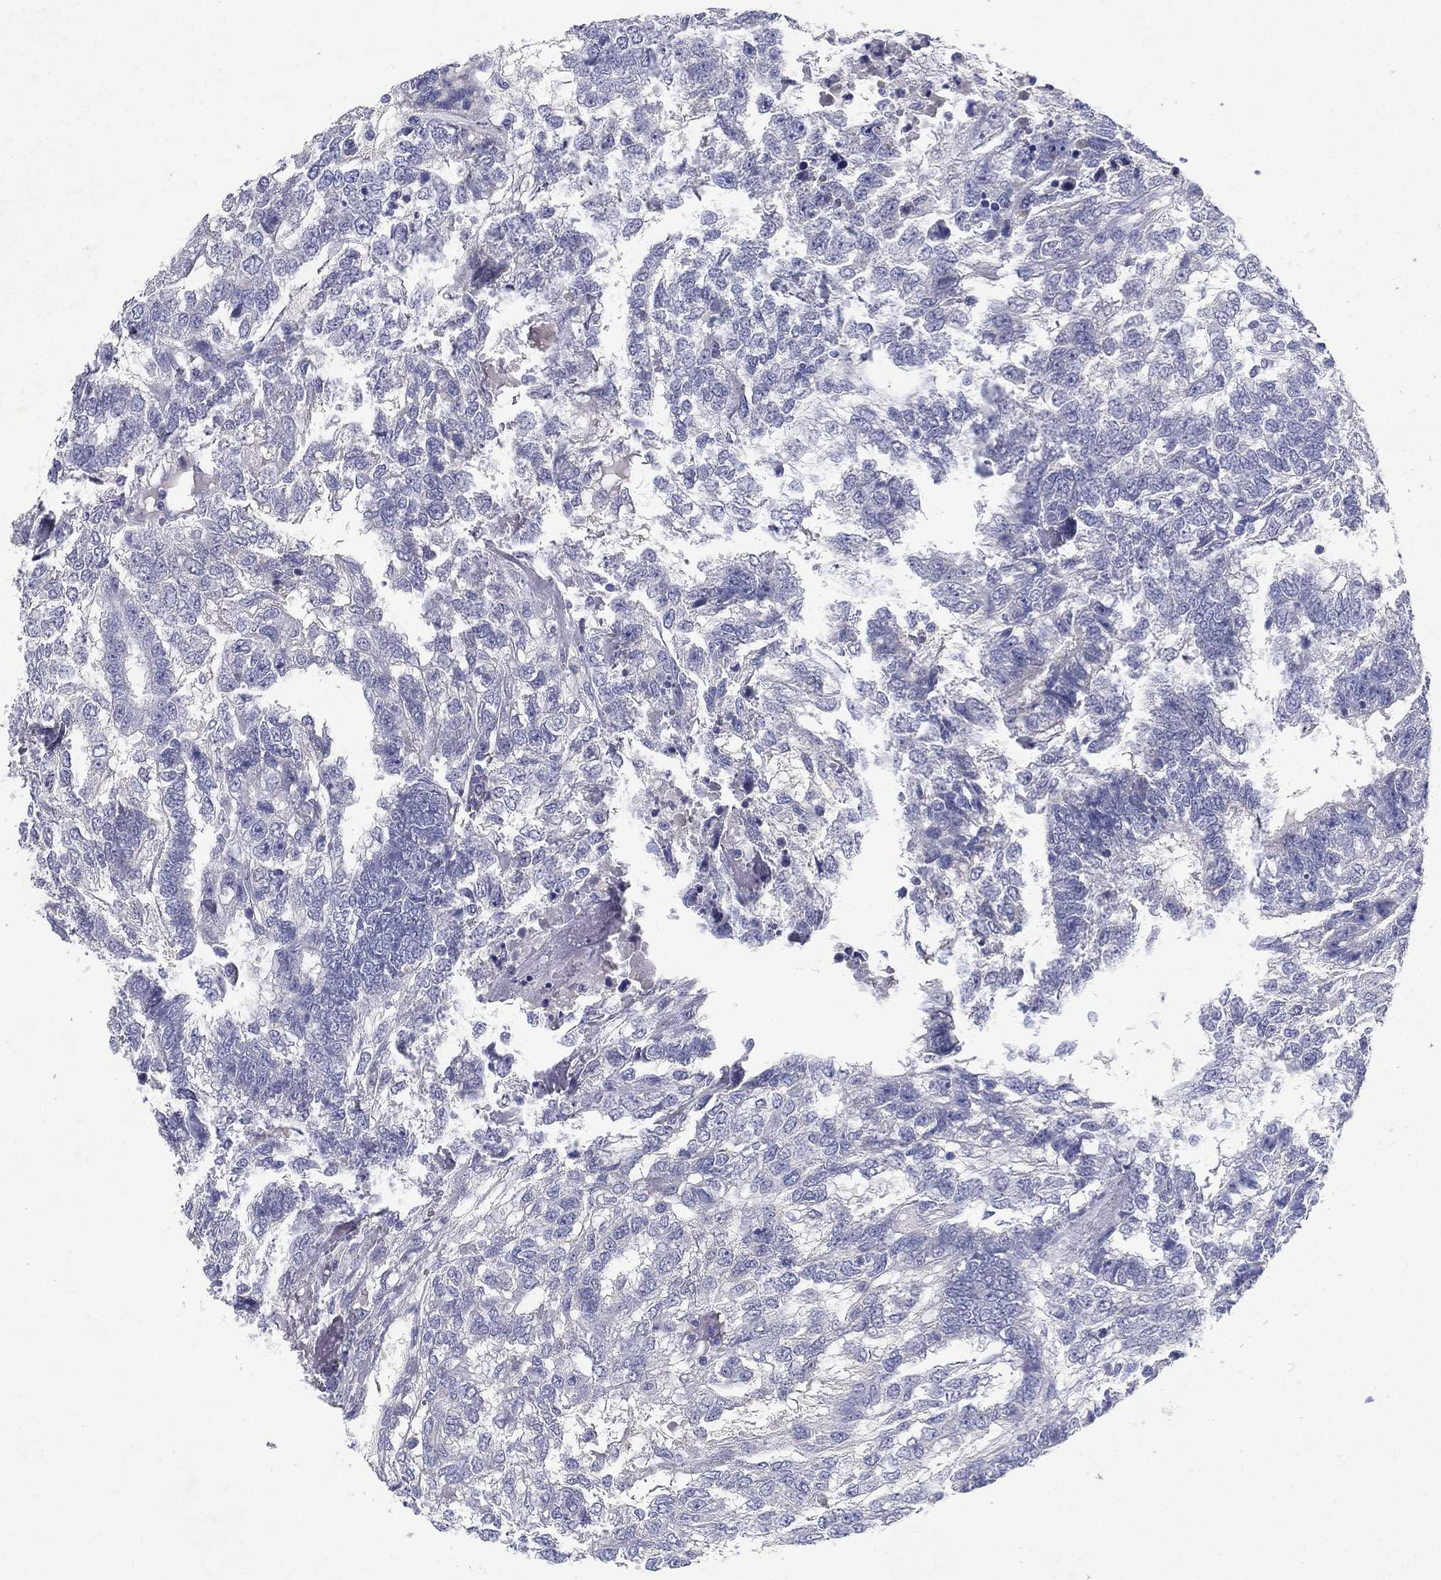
{"staining": {"intensity": "negative", "quantity": "none", "location": "none"}, "tissue": "testis cancer", "cell_type": "Tumor cells", "image_type": "cancer", "snomed": [{"axis": "morphology", "description": "Seminoma, NOS"}, {"axis": "morphology", "description": "Carcinoma, Embryonal, NOS"}, {"axis": "topography", "description": "Testis"}], "caption": "Immunohistochemistry (IHC) of human embryonal carcinoma (testis) shows no expression in tumor cells. (DAB immunohistochemistry (IHC), high magnification).", "gene": "RGS13", "patient": {"sex": "male", "age": 41}}